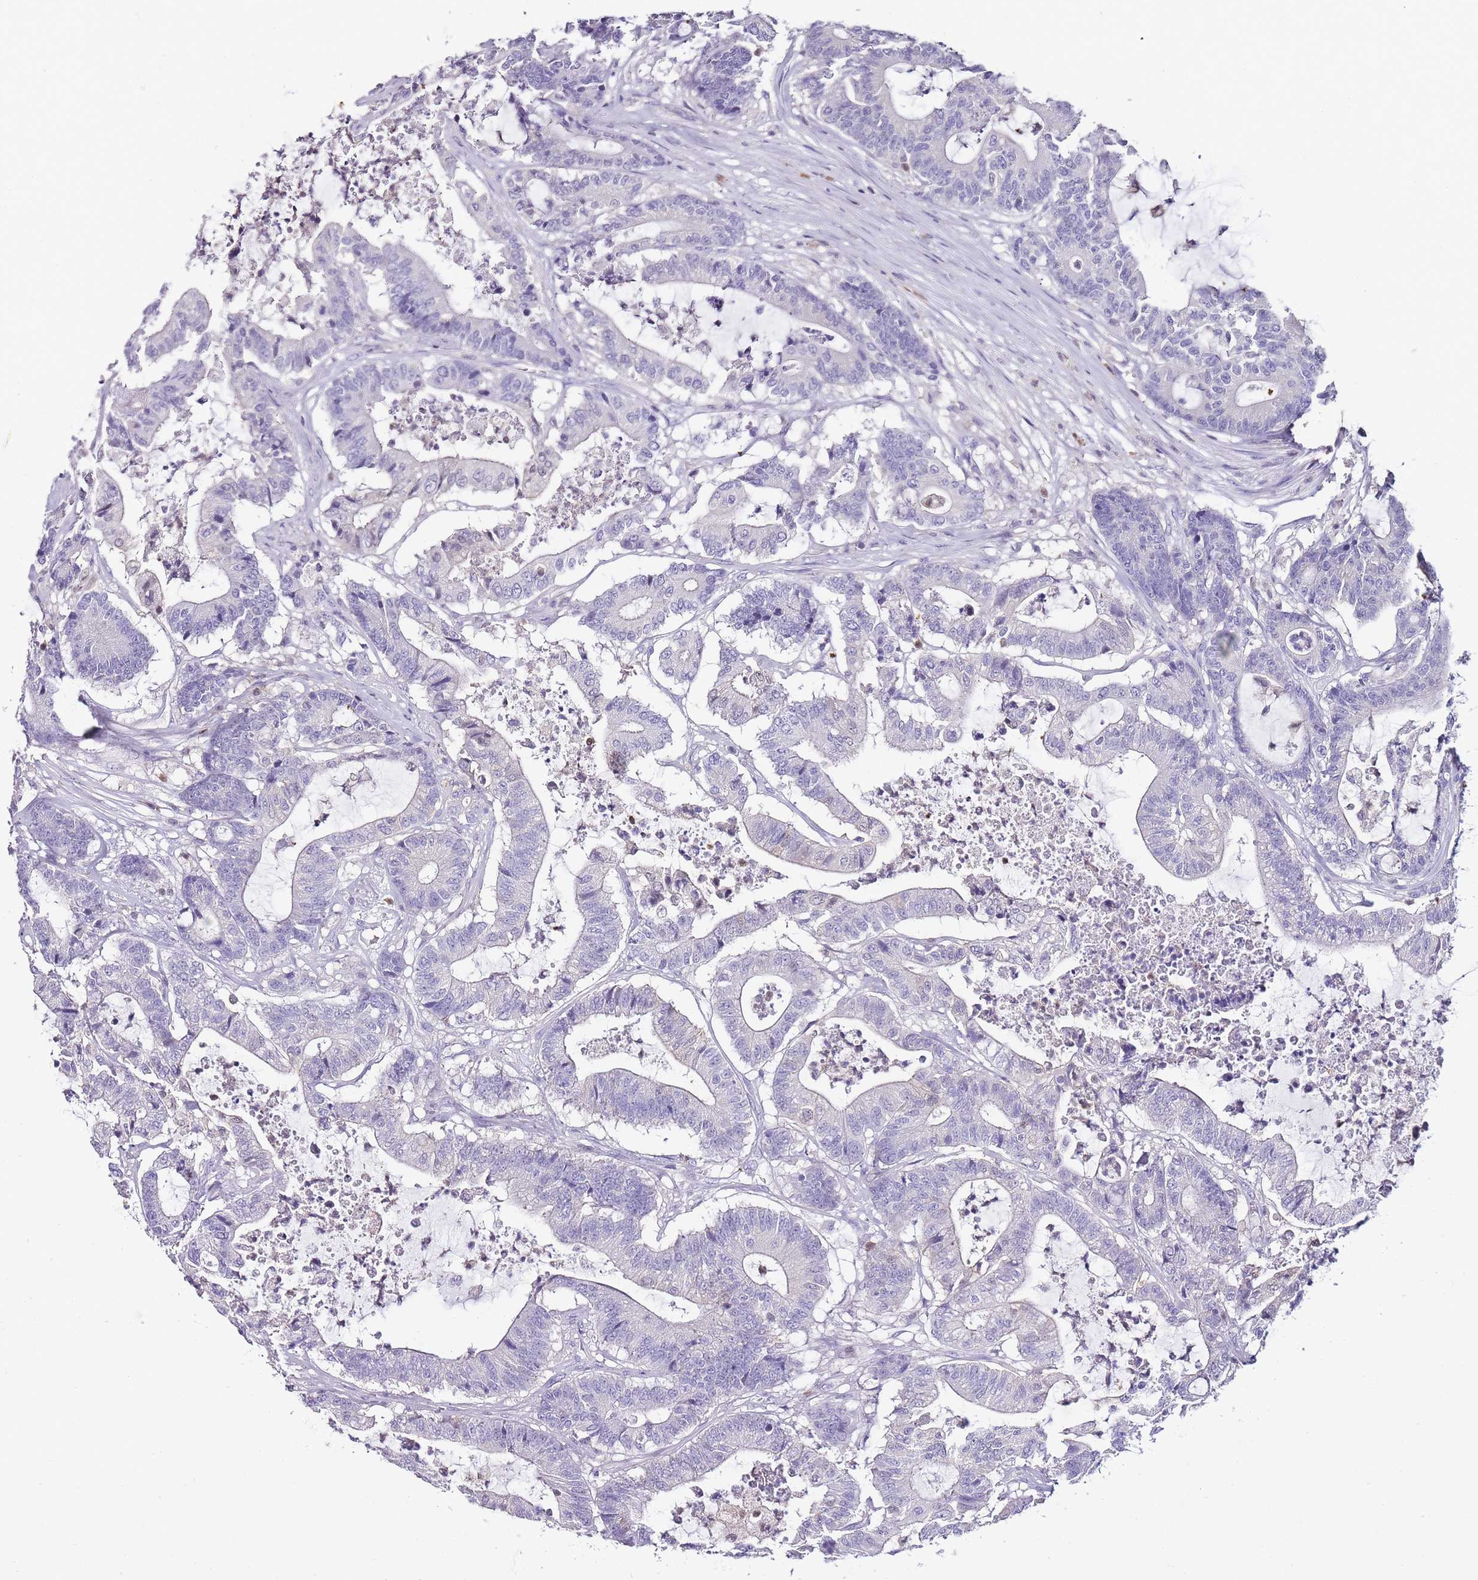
{"staining": {"intensity": "negative", "quantity": "none", "location": "none"}, "tissue": "colorectal cancer", "cell_type": "Tumor cells", "image_type": "cancer", "snomed": [{"axis": "morphology", "description": "Adenocarcinoma, NOS"}, {"axis": "topography", "description": "Colon"}], "caption": "A micrograph of human adenocarcinoma (colorectal) is negative for staining in tumor cells.", "gene": "ZBP1", "patient": {"sex": "female", "age": 84}}